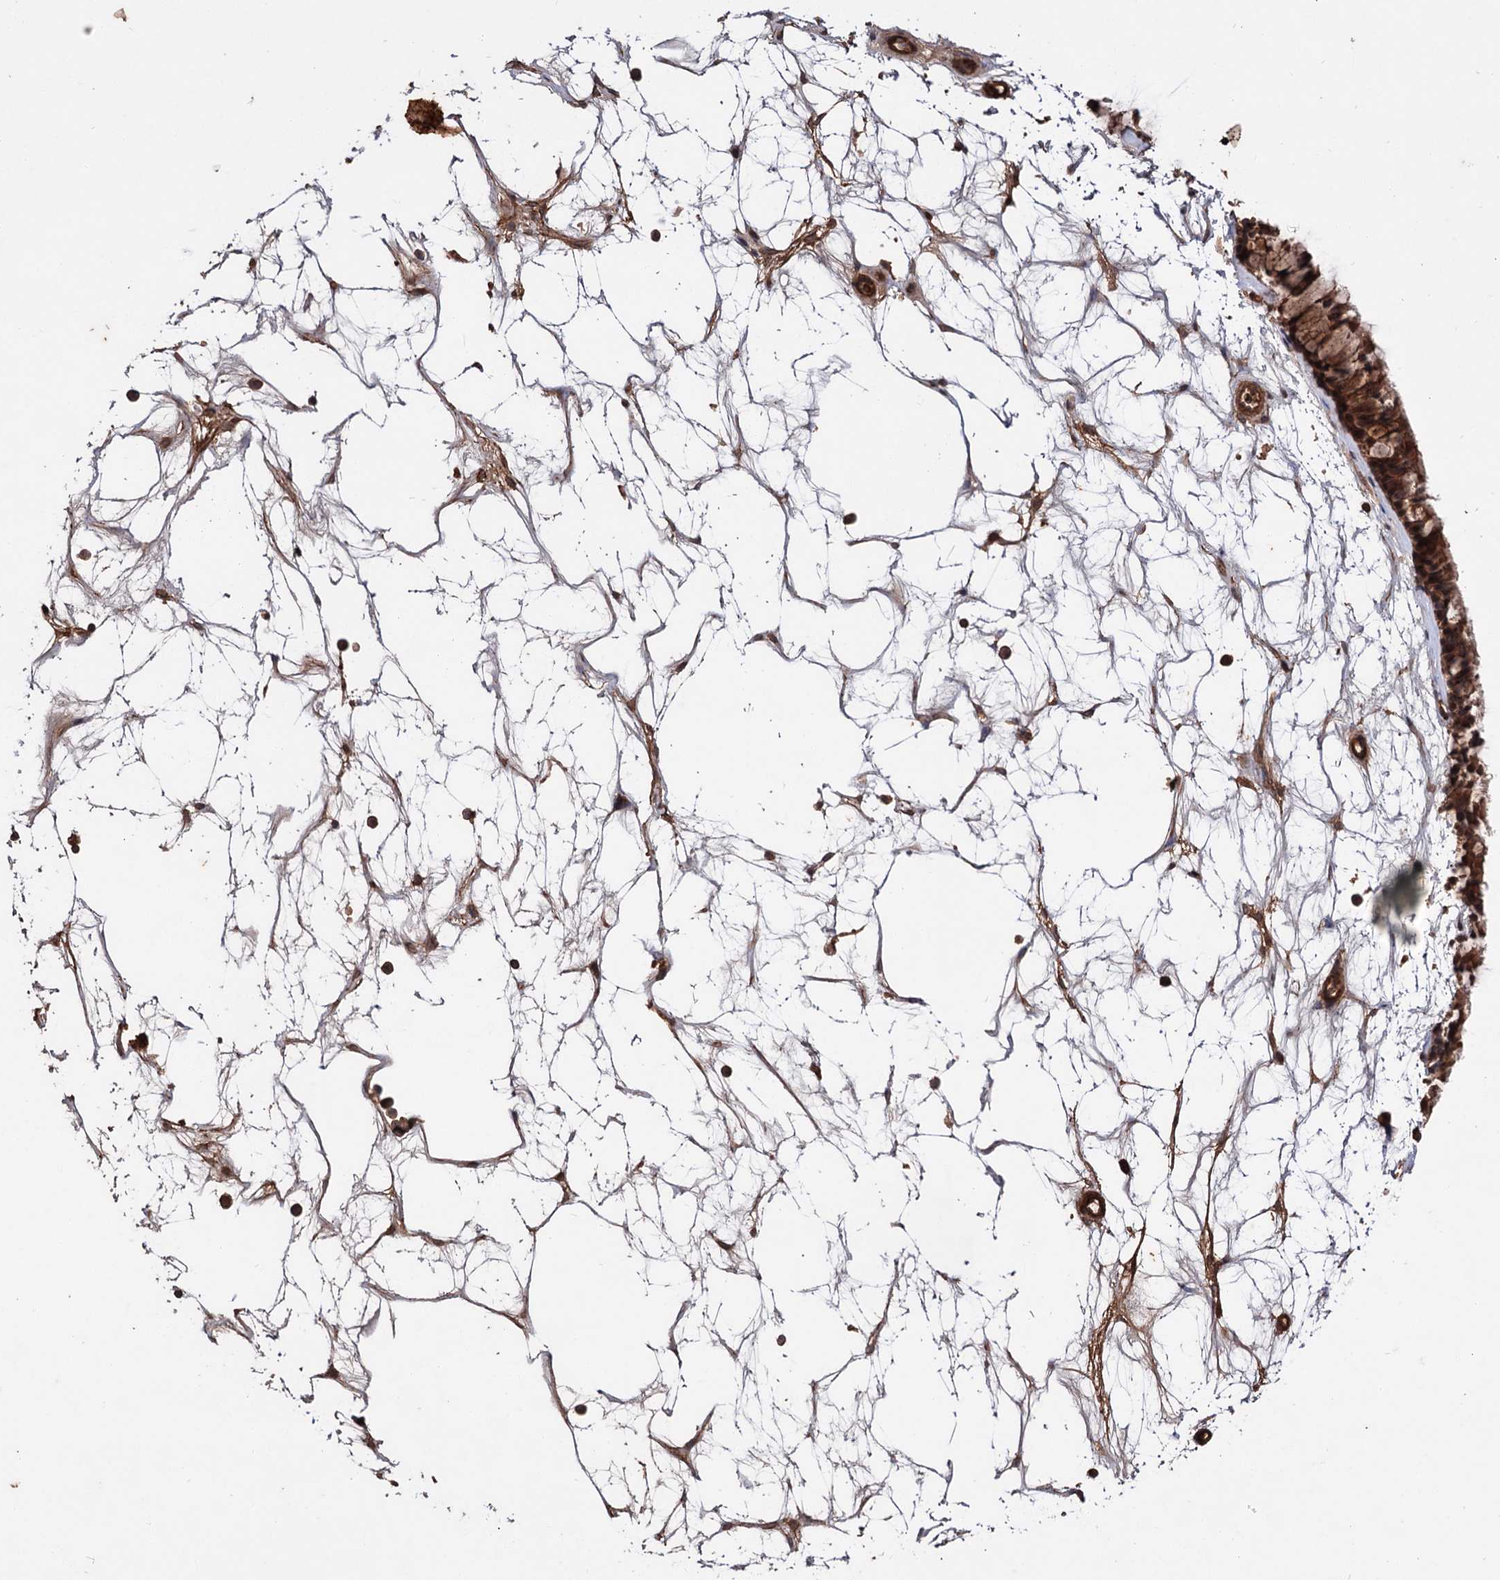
{"staining": {"intensity": "strong", "quantity": ">75%", "location": "cytoplasmic/membranous,nuclear"}, "tissue": "nasopharynx", "cell_type": "Respiratory epithelial cells", "image_type": "normal", "snomed": [{"axis": "morphology", "description": "Normal tissue, NOS"}, {"axis": "topography", "description": "Nasopharynx"}], "caption": "This photomicrograph shows immunohistochemistry staining of unremarkable human nasopharynx, with high strong cytoplasmic/membranous,nuclear staining in about >75% of respiratory epithelial cells.", "gene": "ADK", "patient": {"sex": "male", "age": 64}}